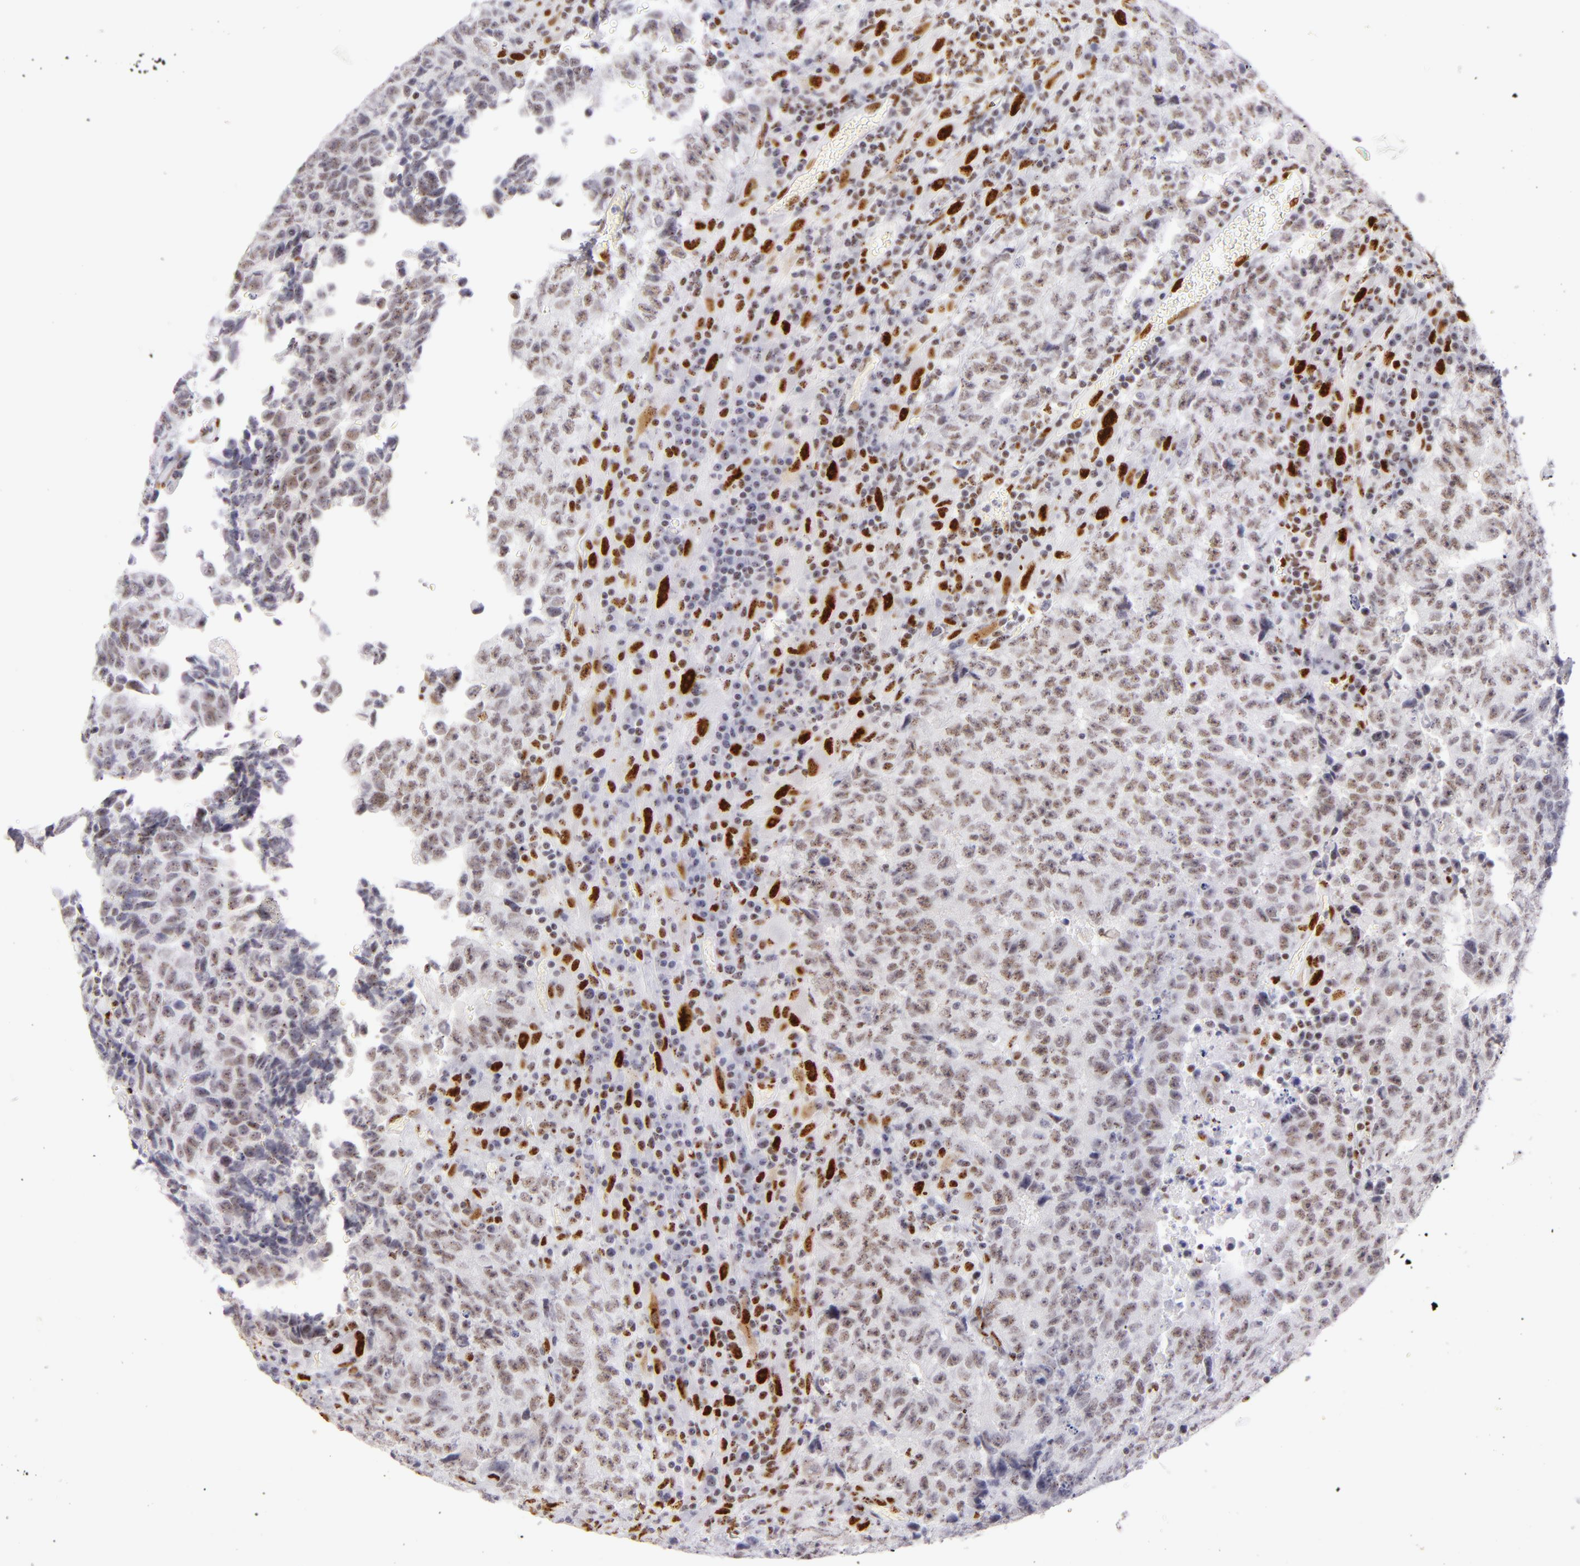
{"staining": {"intensity": "moderate", "quantity": "25%-75%", "location": "nuclear"}, "tissue": "testis cancer", "cell_type": "Tumor cells", "image_type": "cancer", "snomed": [{"axis": "morphology", "description": "Necrosis, NOS"}, {"axis": "morphology", "description": "Carcinoma, Embryonal, NOS"}, {"axis": "topography", "description": "Testis"}], "caption": "An immunohistochemistry histopathology image of neoplastic tissue is shown. Protein staining in brown highlights moderate nuclear positivity in testis cancer within tumor cells. (Brightfield microscopy of DAB IHC at high magnification).", "gene": "TOP3A", "patient": {"sex": "male", "age": 19}}